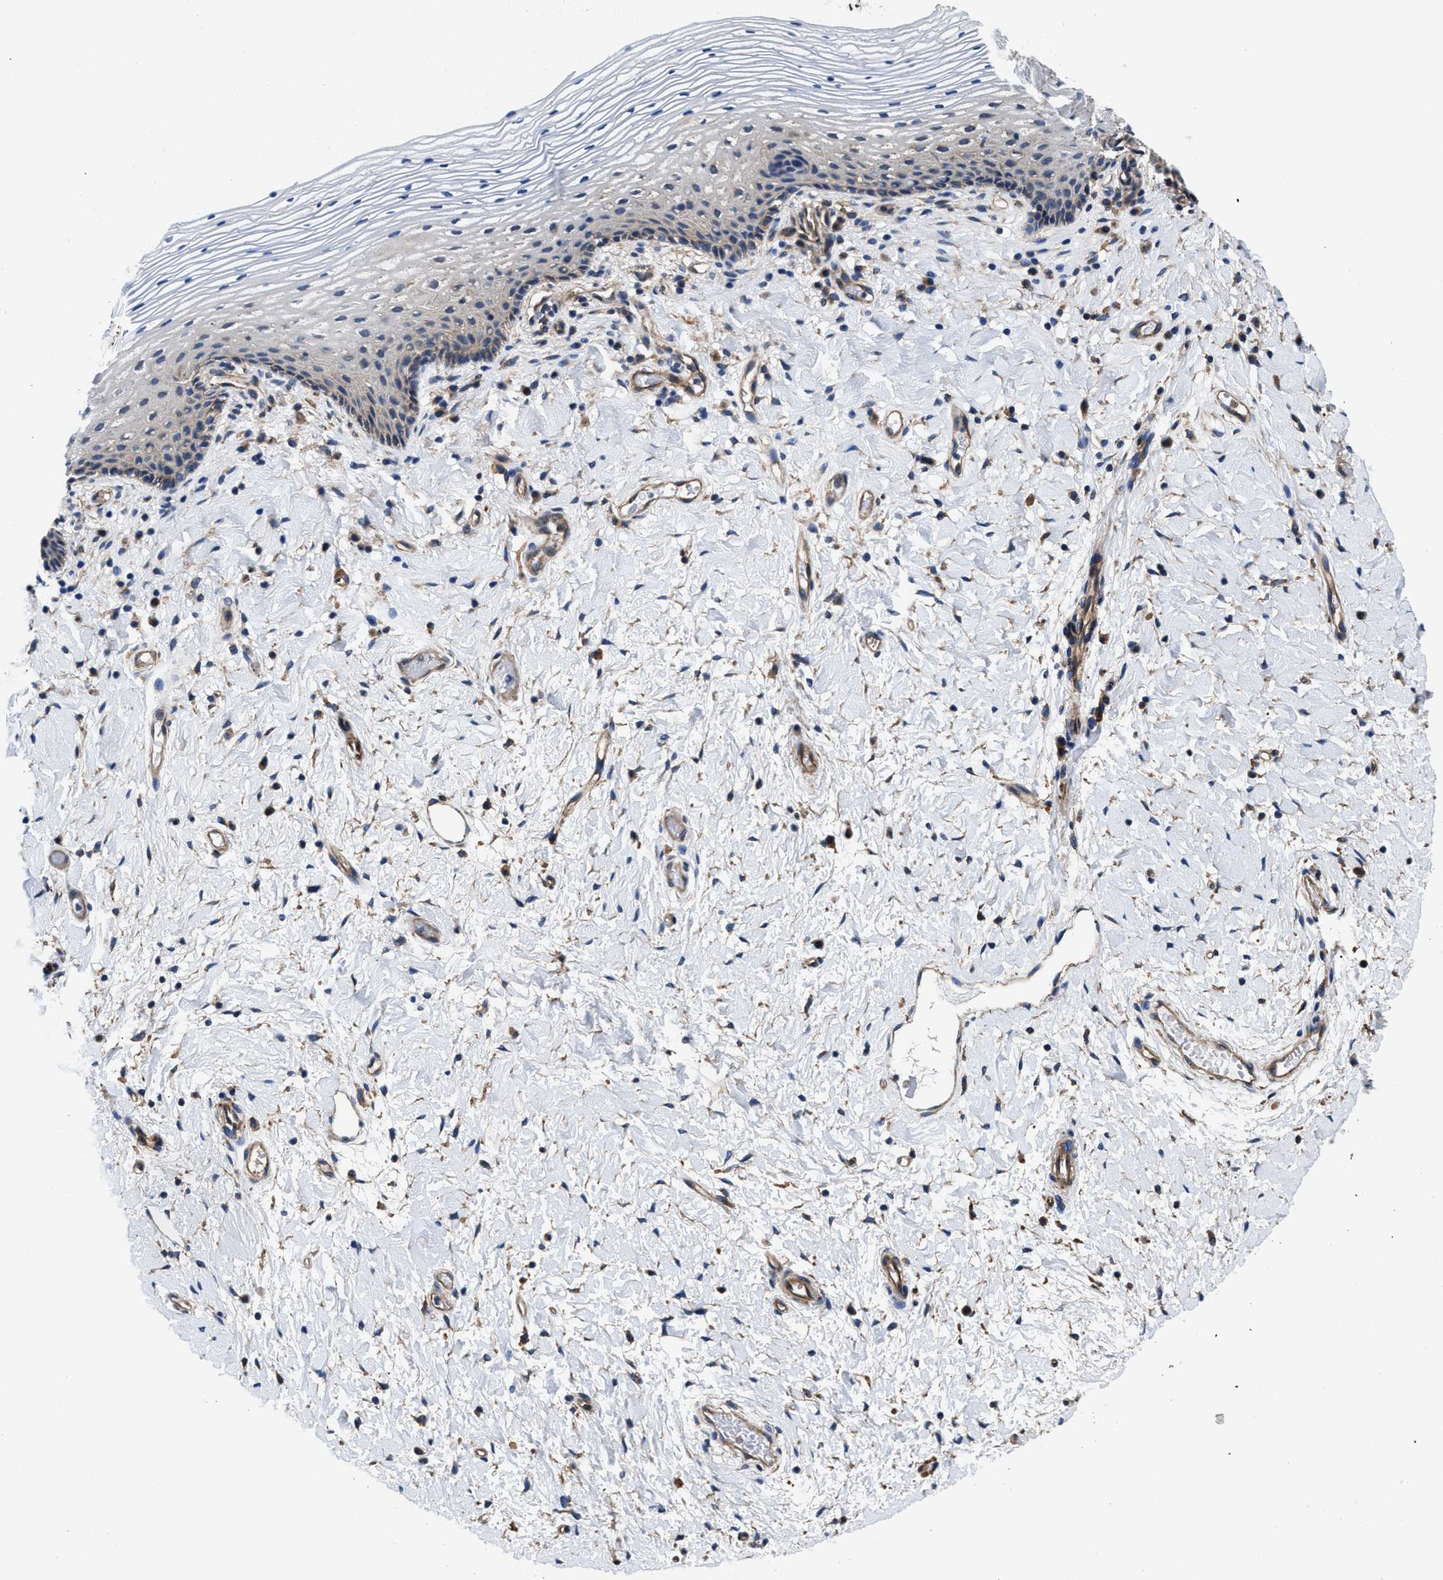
{"staining": {"intensity": "negative", "quantity": "none", "location": "none"}, "tissue": "vagina", "cell_type": "Squamous epithelial cells", "image_type": "normal", "snomed": [{"axis": "morphology", "description": "Normal tissue, NOS"}, {"axis": "topography", "description": "Vagina"}], "caption": "This is a histopathology image of immunohistochemistry (IHC) staining of normal vagina, which shows no staining in squamous epithelial cells.", "gene": "PPP1R9B", "patient": {"sex": "female", "age": 60}}